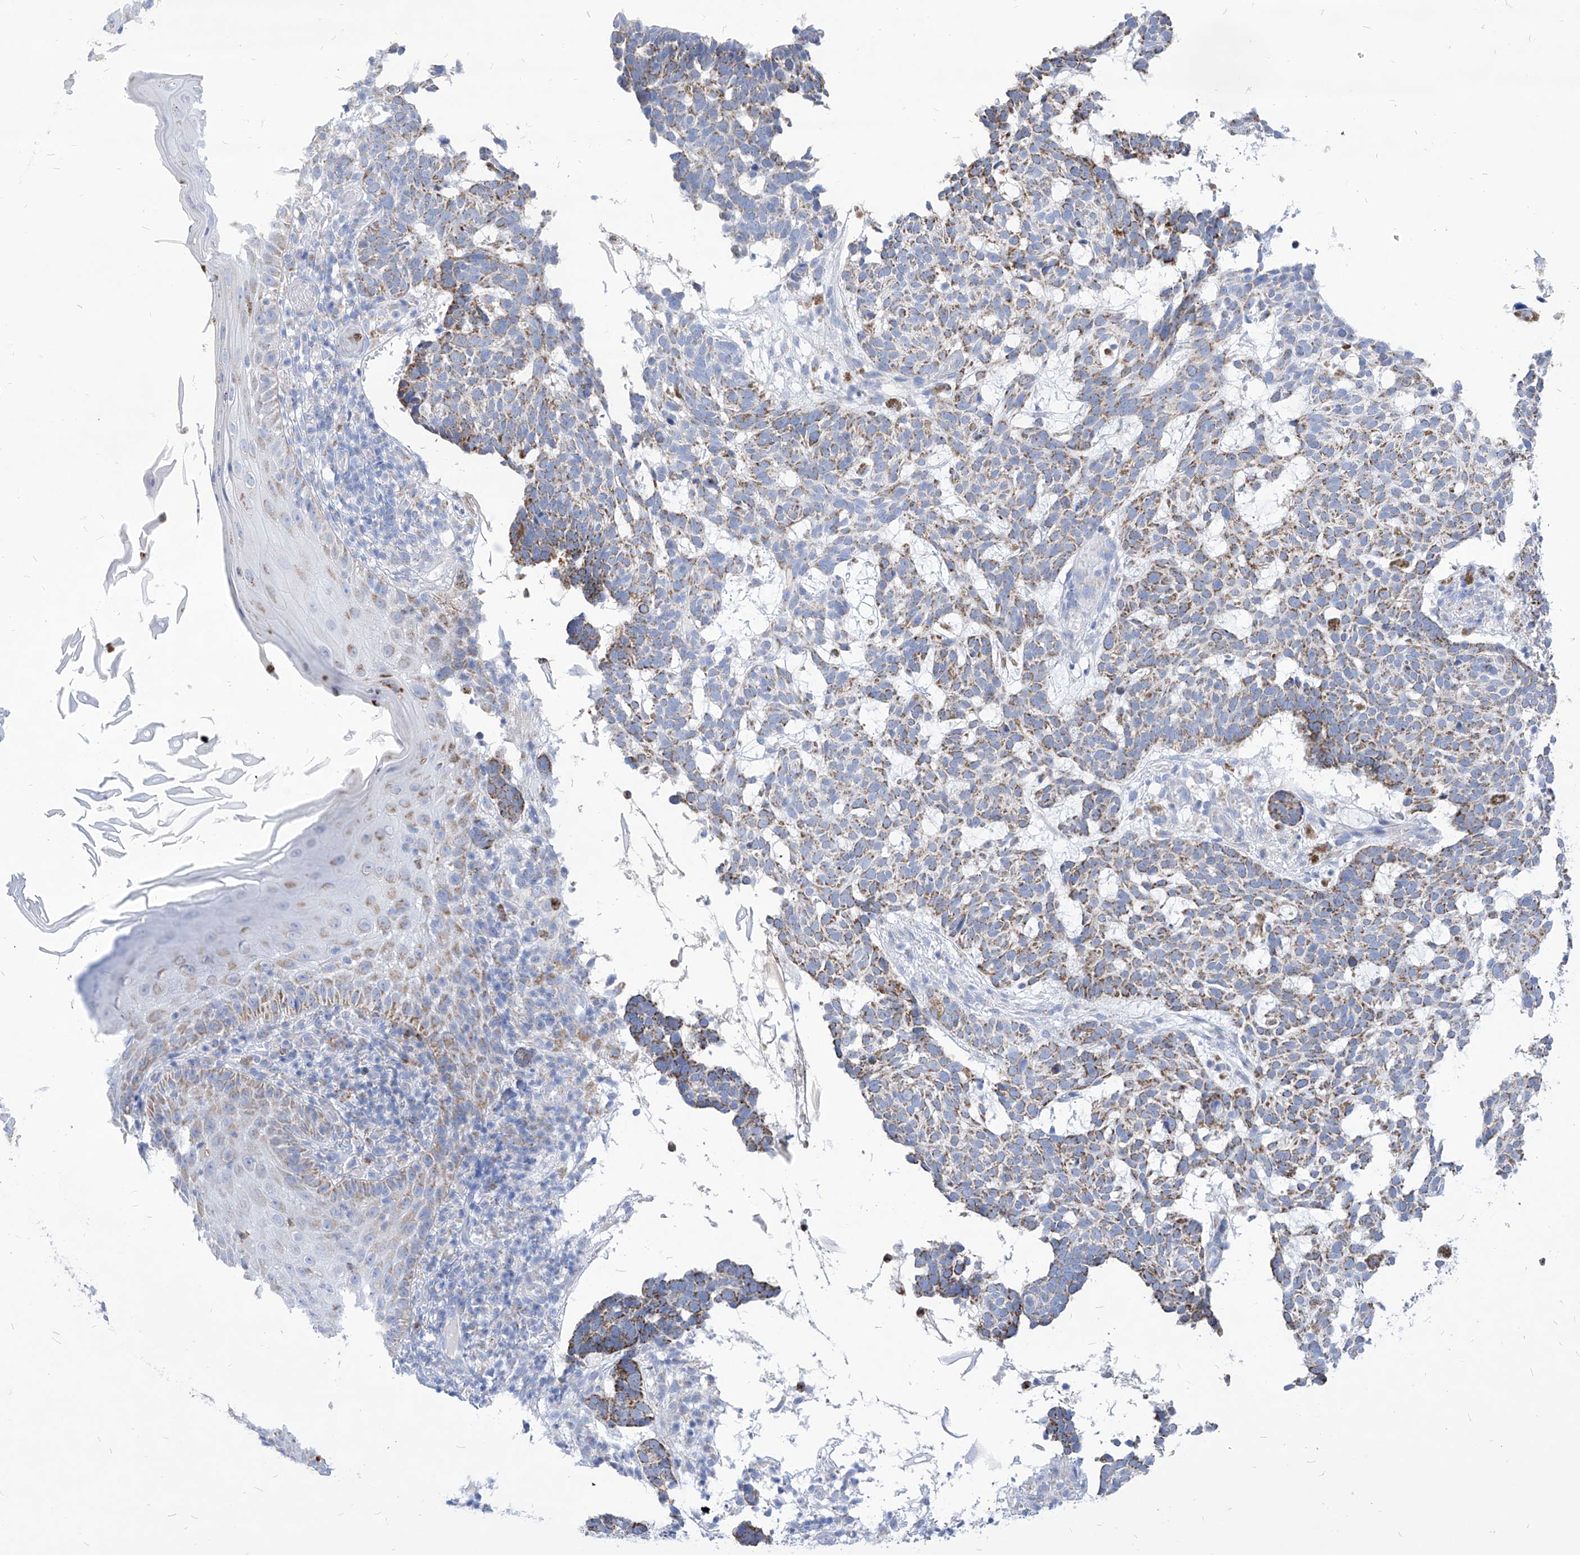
{"staining": {"intensity": "moderate", "quantity": "25%-75%", "location": "cytoplasmic/membranous"}, "tissue": "skin cancer", "cell_type": "Tumor cells", "image_type": "cancer", "snomed": [{"axis": "morphology", "description": "Basal cell carcinoma"}, {"axis": "topography", "description": "Skin"}], "caption": "DAB immunohistochemical staining of skin cancer demonstrates moderate cytoplasmic/membranous protein positivity in about 25%-75% of tumor cells.", "gene": "COQ3", "patient": {"sex": "male", "age": 85}}